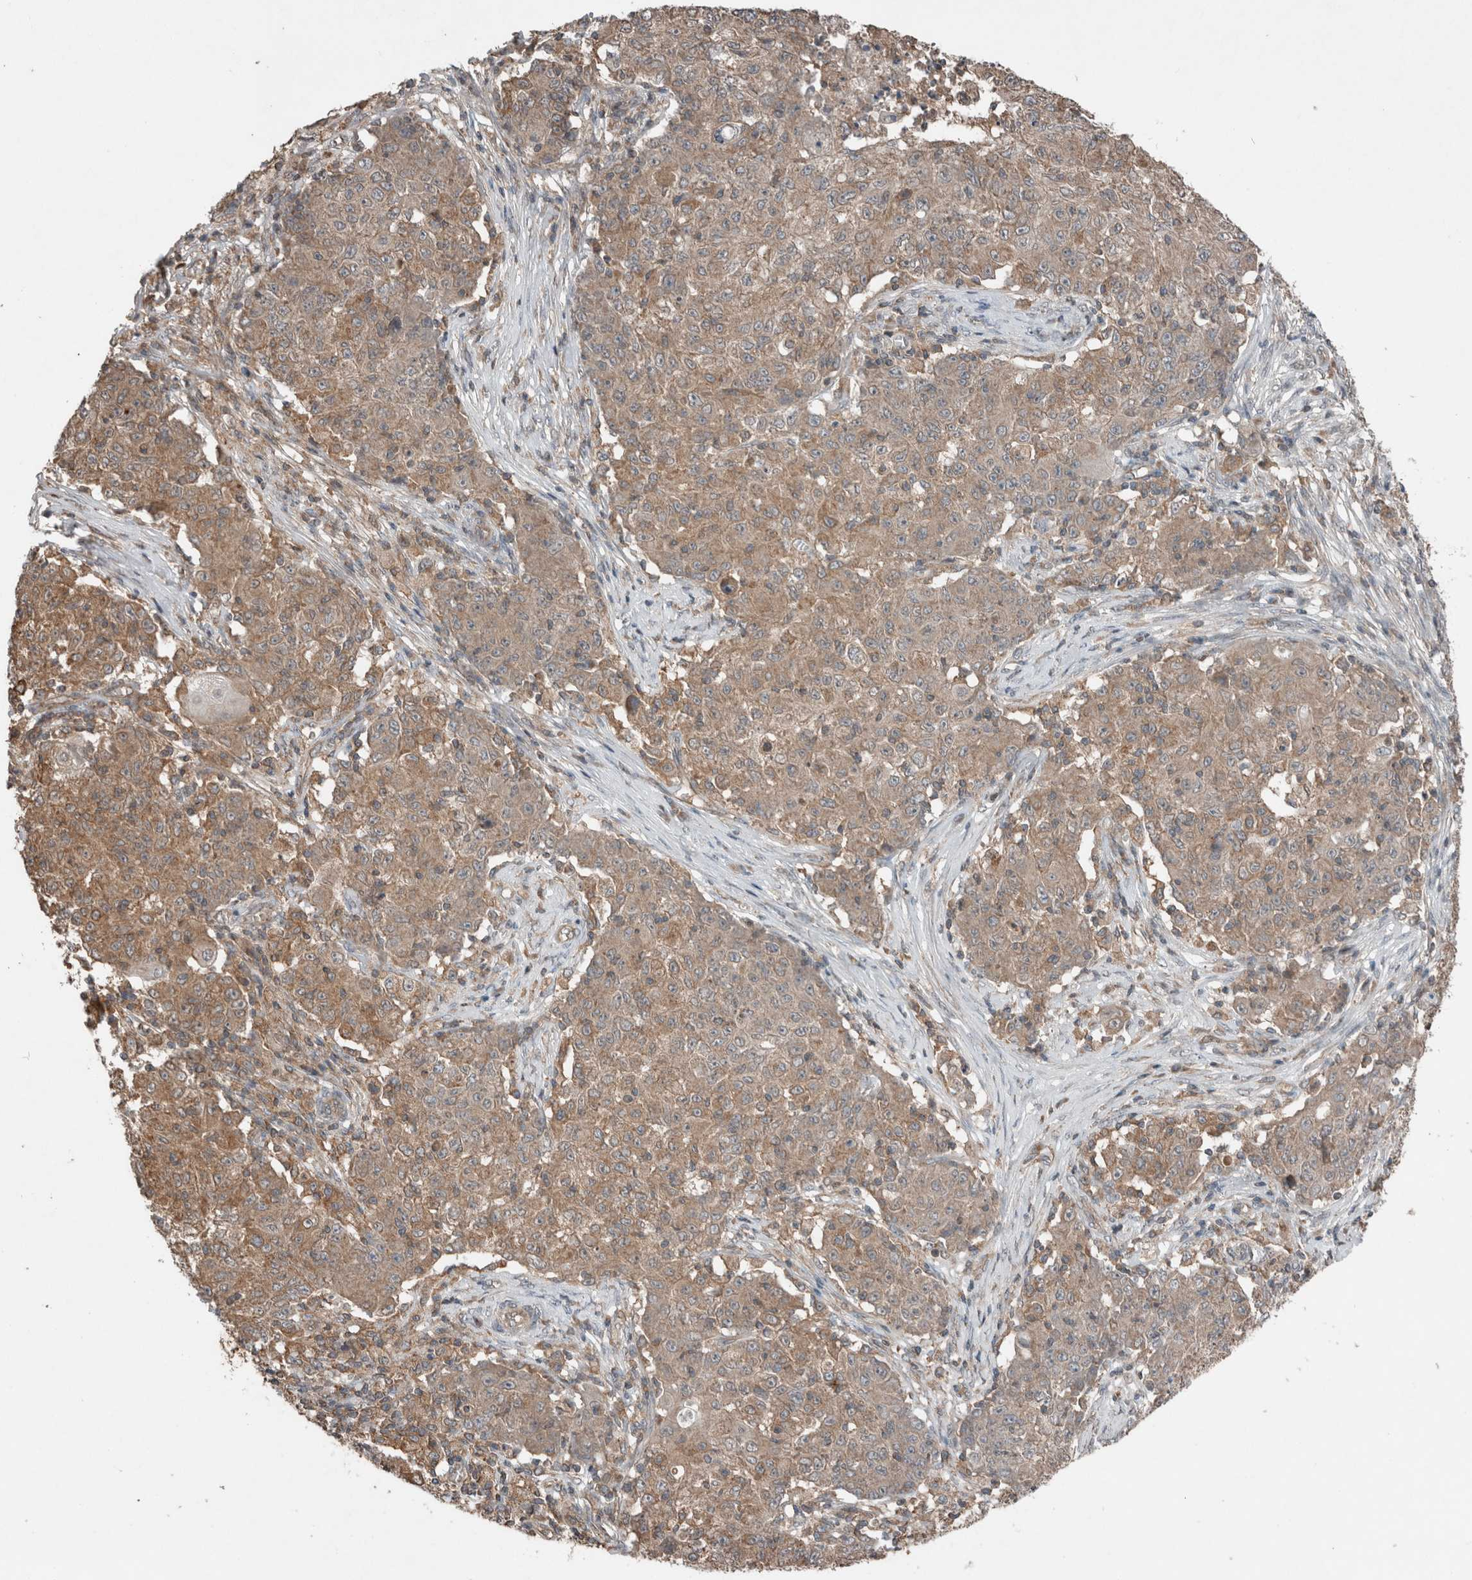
{"staining": {"intensity": "weak", "quantity": ">75%", "location": "cytoplasmic/membranous"}, "tissue": "ovarian cancer", "cell_type": "Tumor cells", "image_type": "cancer", "snomed": [{"axis": "morphology", "description": "Carcinoma, endometroid"}, {"axis": "topography", "description": "Ovary"}], "caption": "This histopathology image reveals ovarian cancer stained with immunohistochemistry to label a protein in brown. The cytoplasmic/membranous of tumor cells show weak positivity for the protein. Nuclei are counter-stained blue.", "gene": "KLK14", "patient": {"sex": "female", "age": 42}}